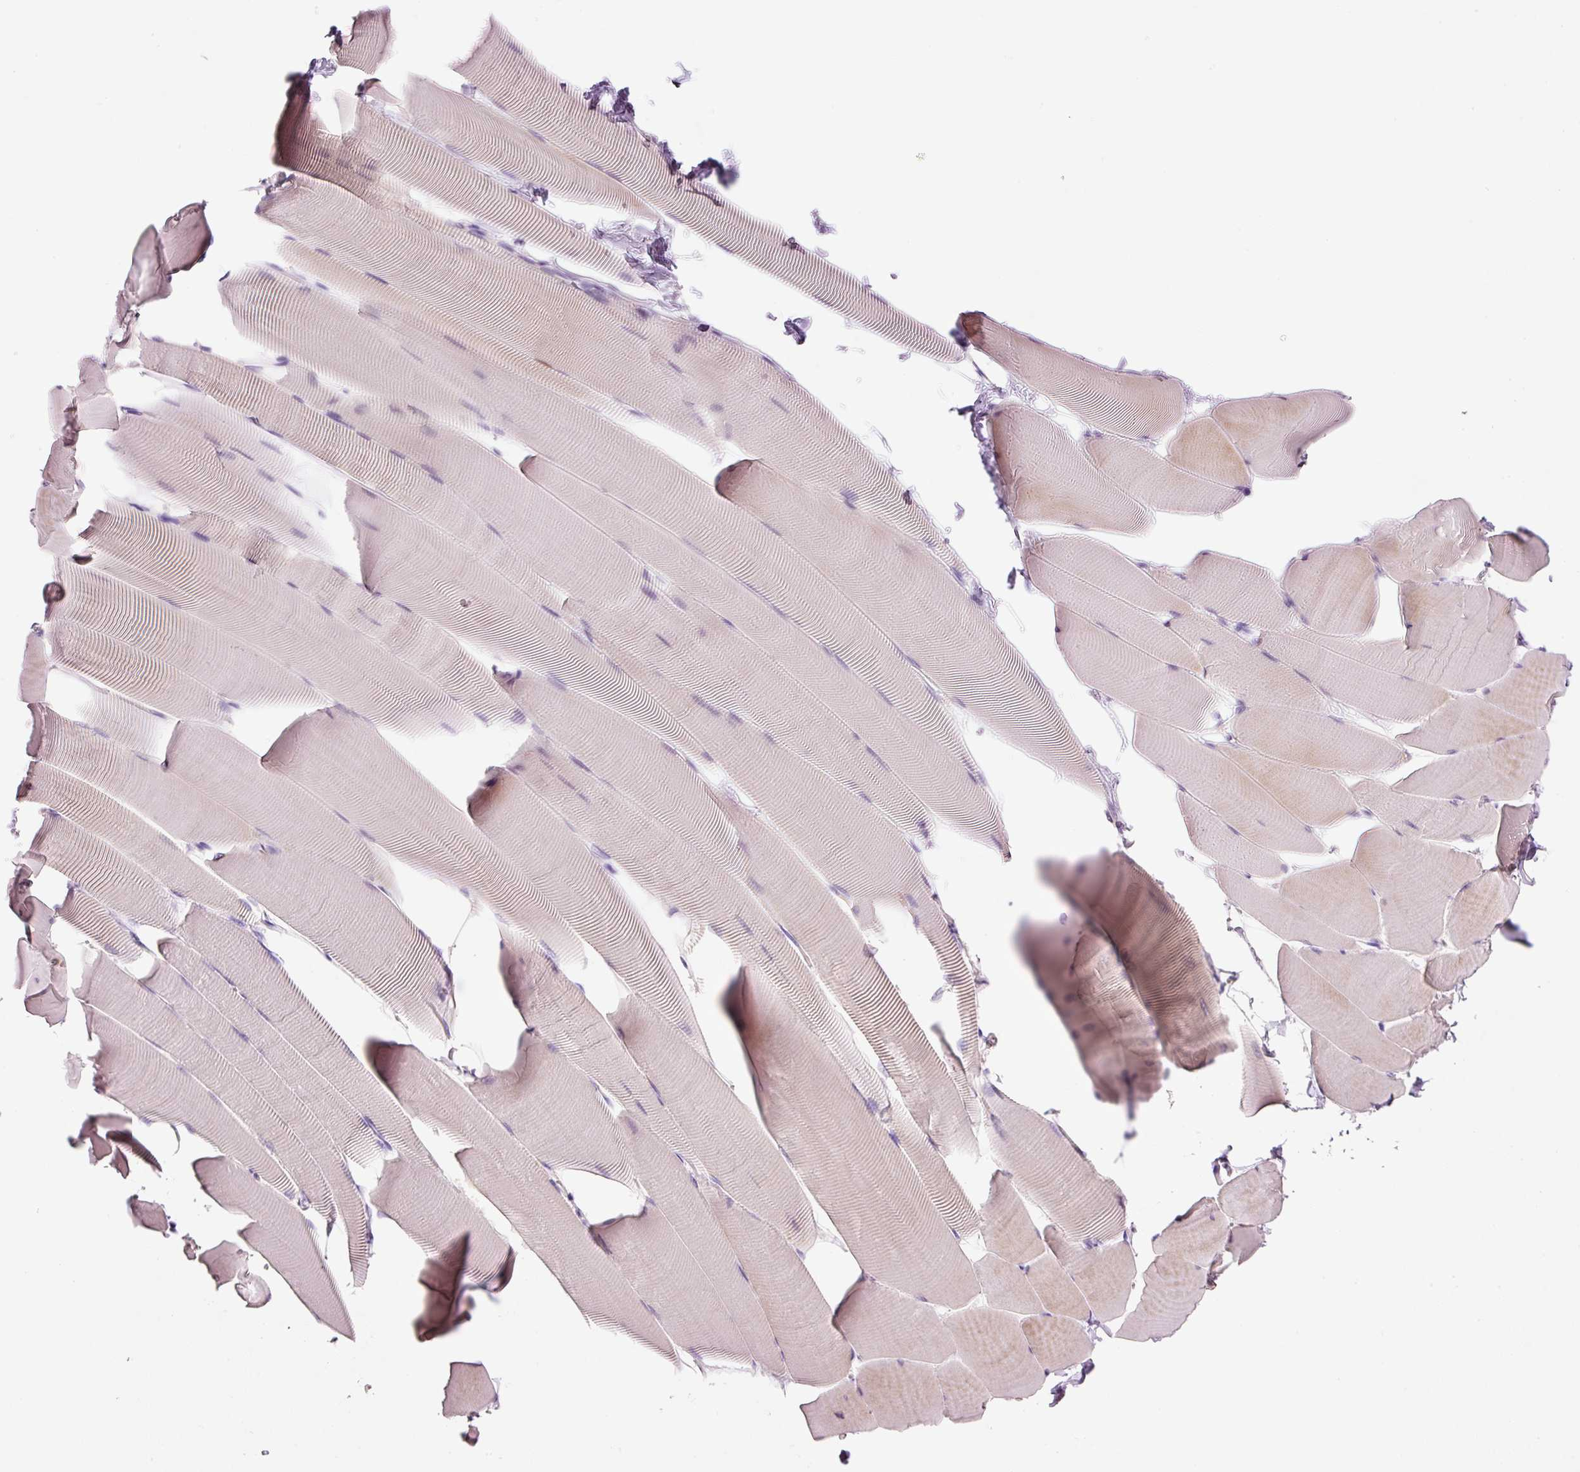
{"staining": {"intensity": "moderate", "quantity": "<25%", "location": "cytoplasmic/membranous"}, "tissue": "skeletal muscle", "cell_type": "Myocytes", "image_type": "normal", "snomed": [{"axis": "morphology", "description": "Normal tissue, NOS"}, {"axis": "topography", "description": "Skeletal muscle"}], "caption": "A low amount of moderate cytoplasmic/membranous positivity is seen in about <25% of myocytes in benign skeletal muscle.", "gene": "TENT5C", "patient": {"sex": "male", "age": 25}}